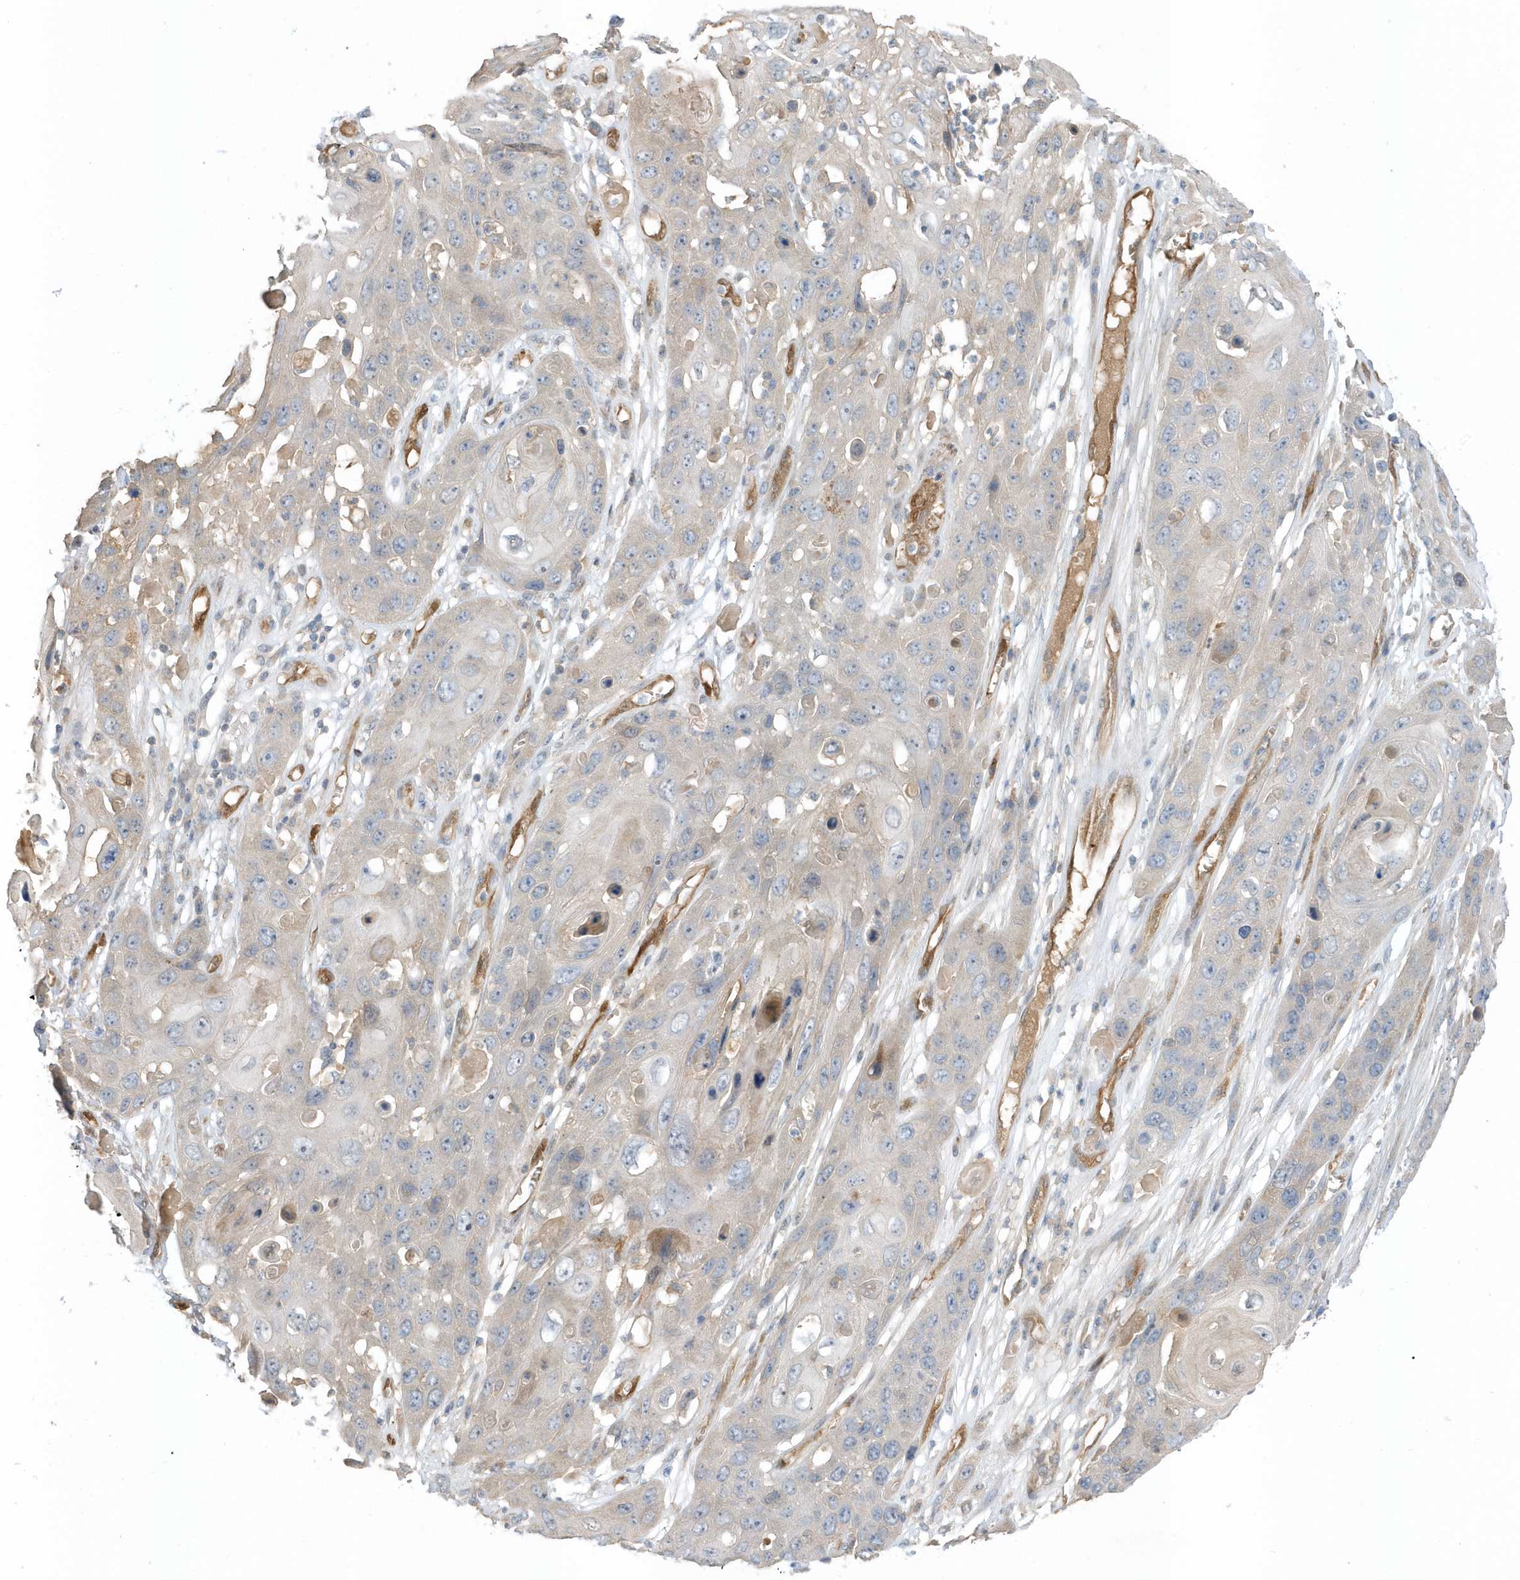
{"staining": {"intensity": "moderate", "quantity": "<25%", "location": "cytoplasmic/membranous"}, "tissue": "skin cancer", "cell_type": "Tumor cells", "image_type": "cancer", "snomed": [{"axis": "morphology", "description": "Squamous cell carcinoma, NOS"}, {"axis": "topography", "description": "Skin"}], "caption": "Immunohistochemical staining of skin squamous cell carcinoma displays moderate cytoplasmic/membranous protein expression in approximately <25% of tumor cells.", "gene": "USP53", "patient": {"sex": "male", "age": 55}}